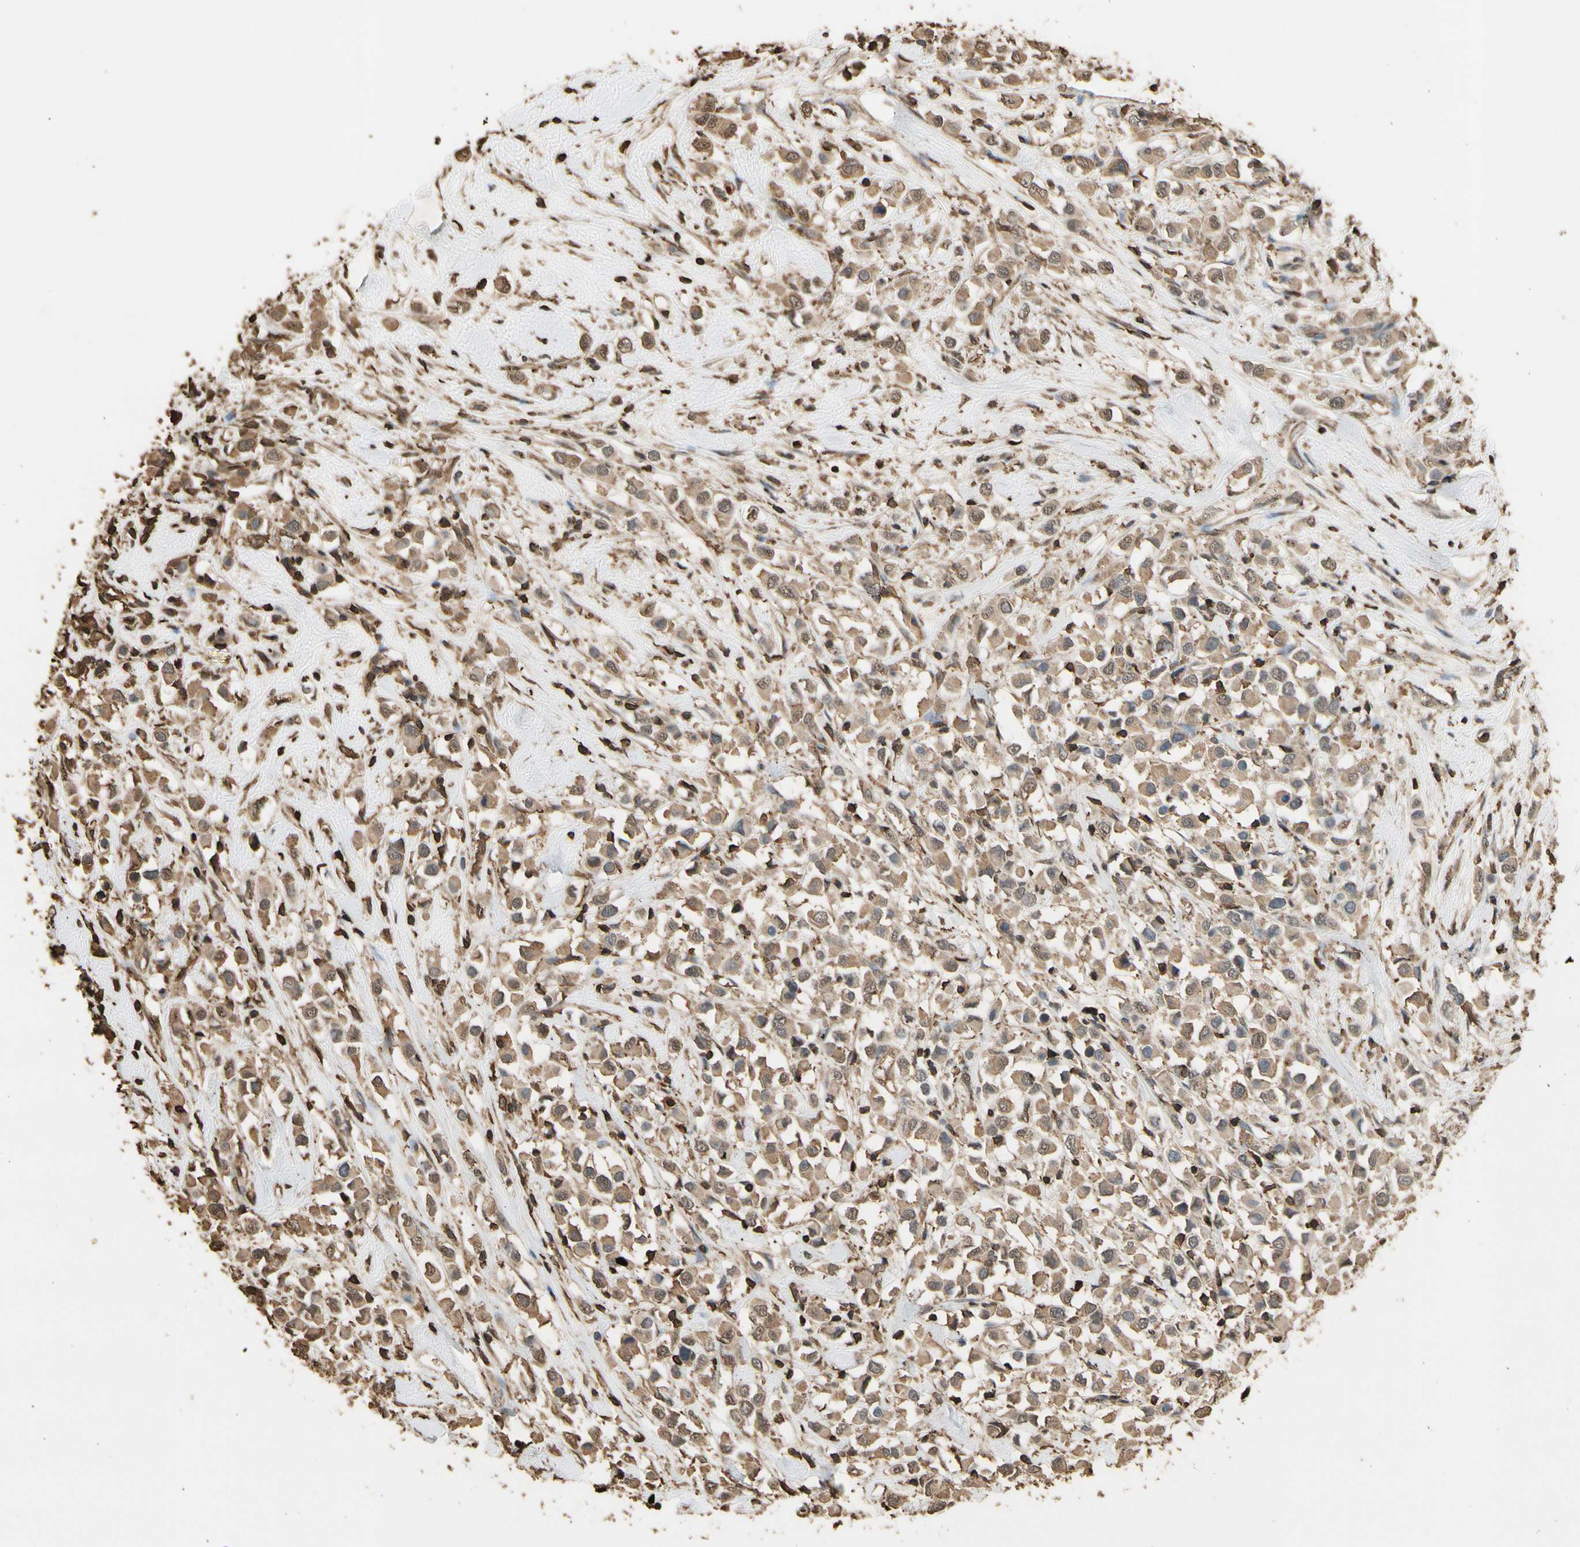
{"staining": {"intensity": "moderate", "quantity": ">75%", "location": "cytoplasmic/membranous,nuclear"}, "tissue": "breast cancer", "cell_type": "Tumor cells", "image_type": "cancer", "snomed": [{"axis": "morphology", "description": "Duct carcinoma"}, {"axis": "topography", "description": "Breast"}], "caption": "Human breast cancer (invasive ductal carcinoma) stained for a protein (brown) demonstrates moderate cytoplasmic/membranous and nuclear positive positivity in approximately >75% of tumor cells.", "gene": "TNFSF13B", "patient": {"sex": "female", "age": 61}}